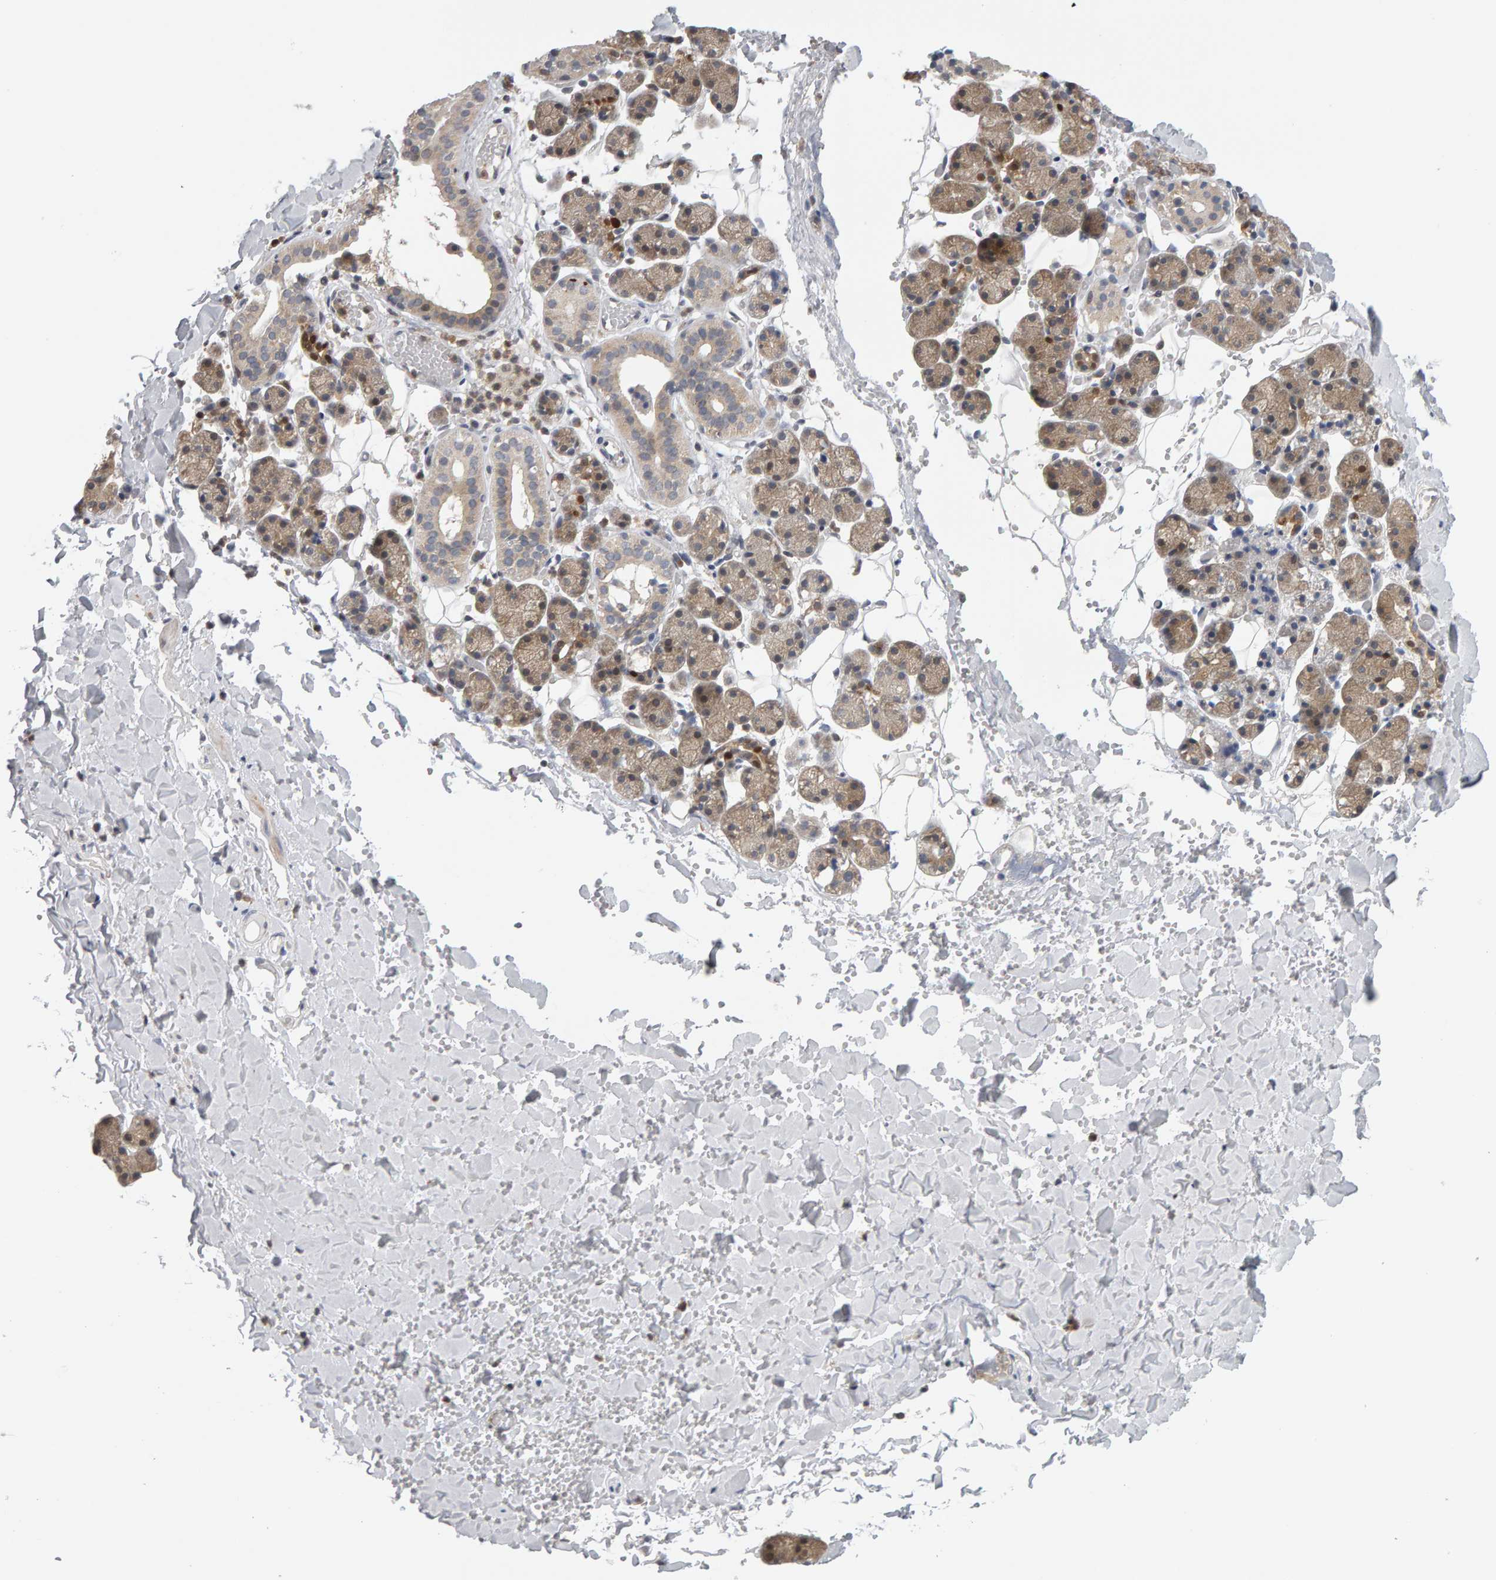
{"staining": {"intensity": "weak", "quantity": ">75%", "location": "cytoplasmic/membranous"}, "tissue": "salivary gland", "cell_type": "Glandular cells", "image_type": "normal", "snomed": [{"axis": "morphology", "description": "Normal tissue, NOS"}, {"axis": "topography", "description": "Salivary gland"}], "caption": "Immunohistochemistry (IHC) staining of benign salivary gland, which demonstrates low levels of weak cytoplasmic/membranous expression in about >75% of glandular cells indicating weak cytoplasmic/membranous protein expression. The staining was performed using DAB (3,3'-diaminobenzidine) (brown) for protein detection and nuclei were counterstained in hematoxylin (blue).", "gene": "MSRA", "patient": {"sex": "female", "age": 33}}